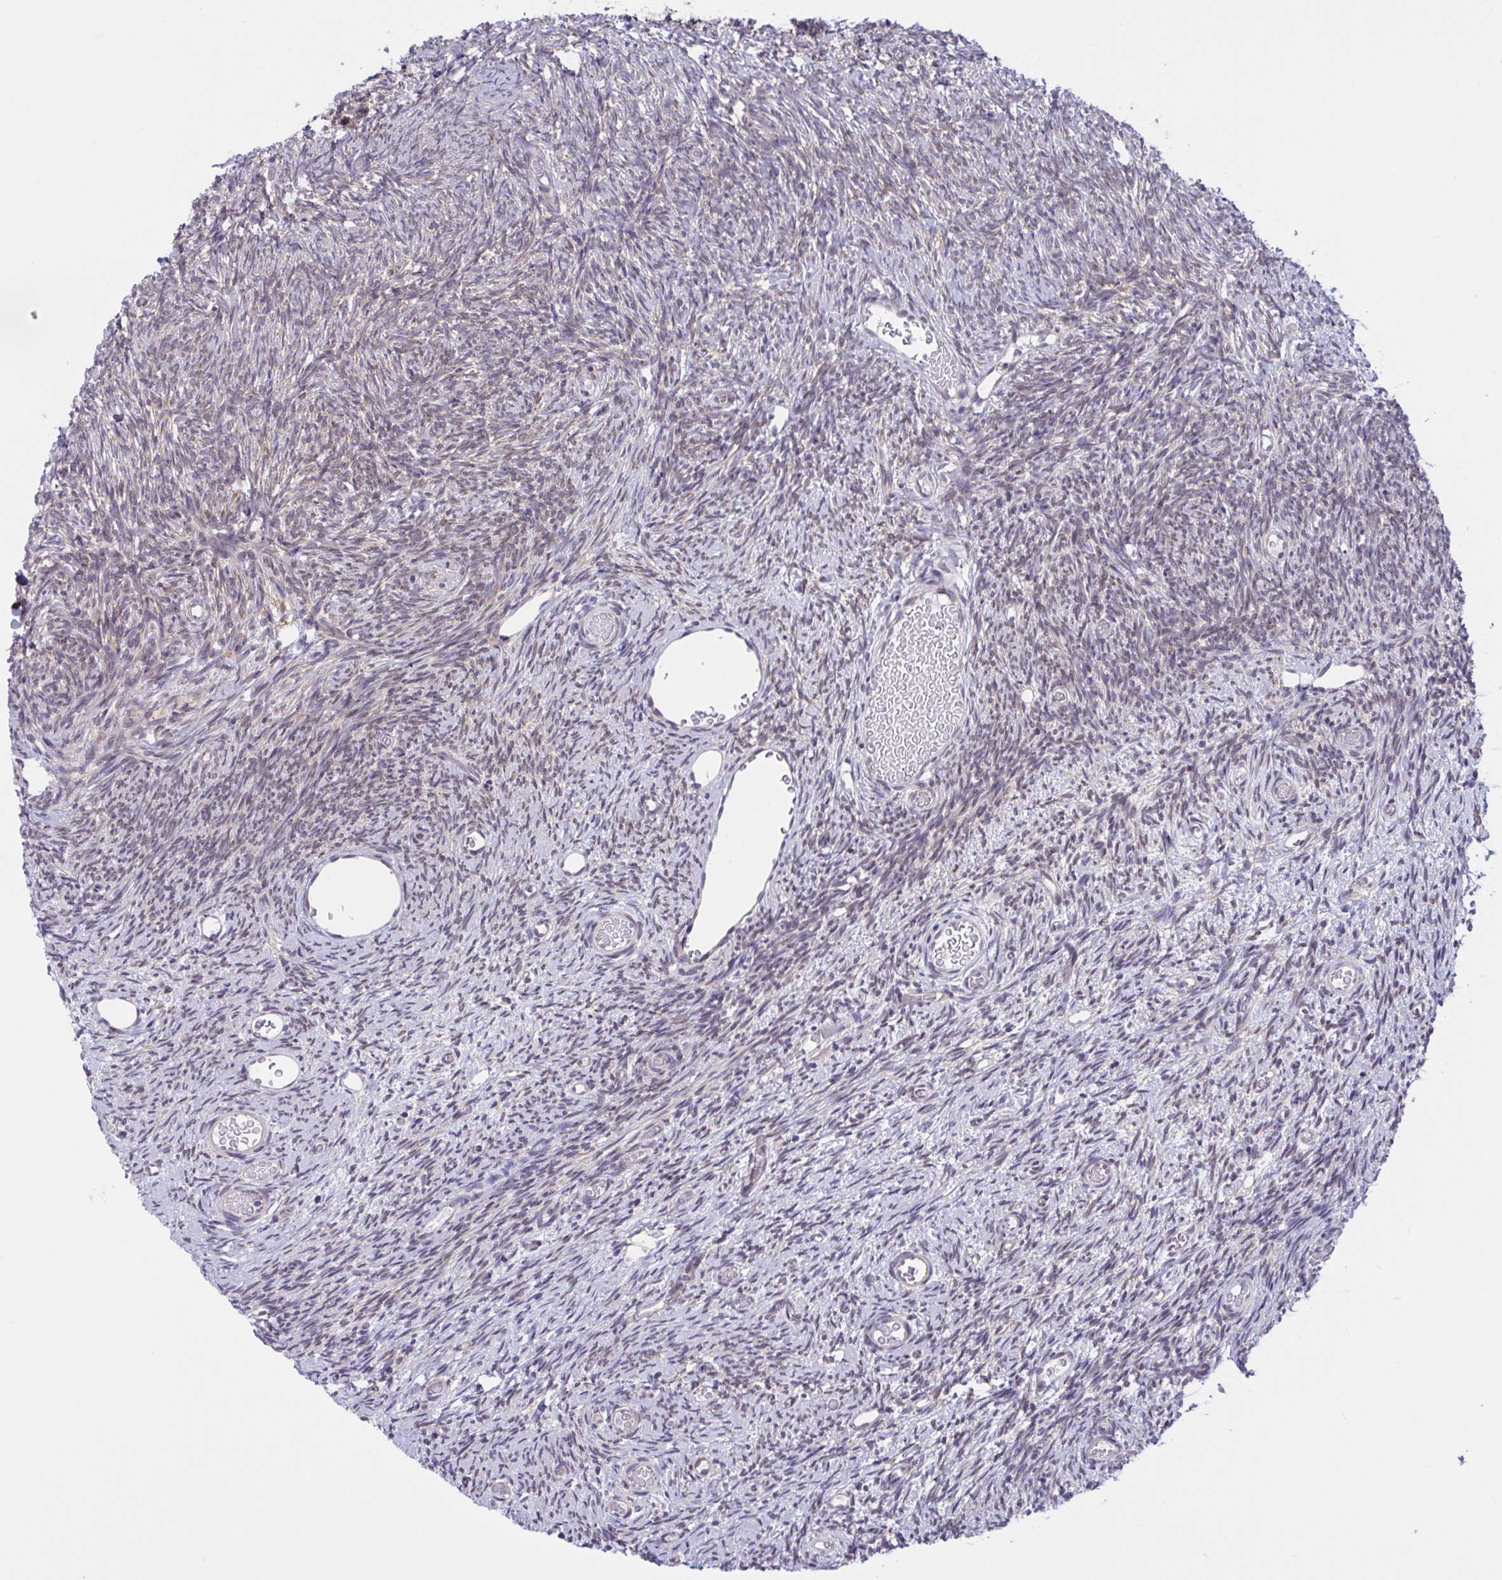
{"staining": {"intensity": "moderate", "quantity": ">75%", "location": "cytoplasmic/membranous"}, "tissue": "ovary", "cell_type": "Follicle cells", "image_type": "normal", "snomed": [{"axis": "morphology", "description": "Normal tissue, NOS"}, {"axis": "topography", "description": "Ovary"}], "caption": "This histopathology image demonstrates normal ovary stained with immunohistochemistry (IHC) to label a protein in brown. The cytoplasmic/membranous of follicle cells show moderate positivity for the protein. Nuclei are counter-stained blue.", "gene": "CAMLG", "patient": {"sex": "female", "age": 39}}